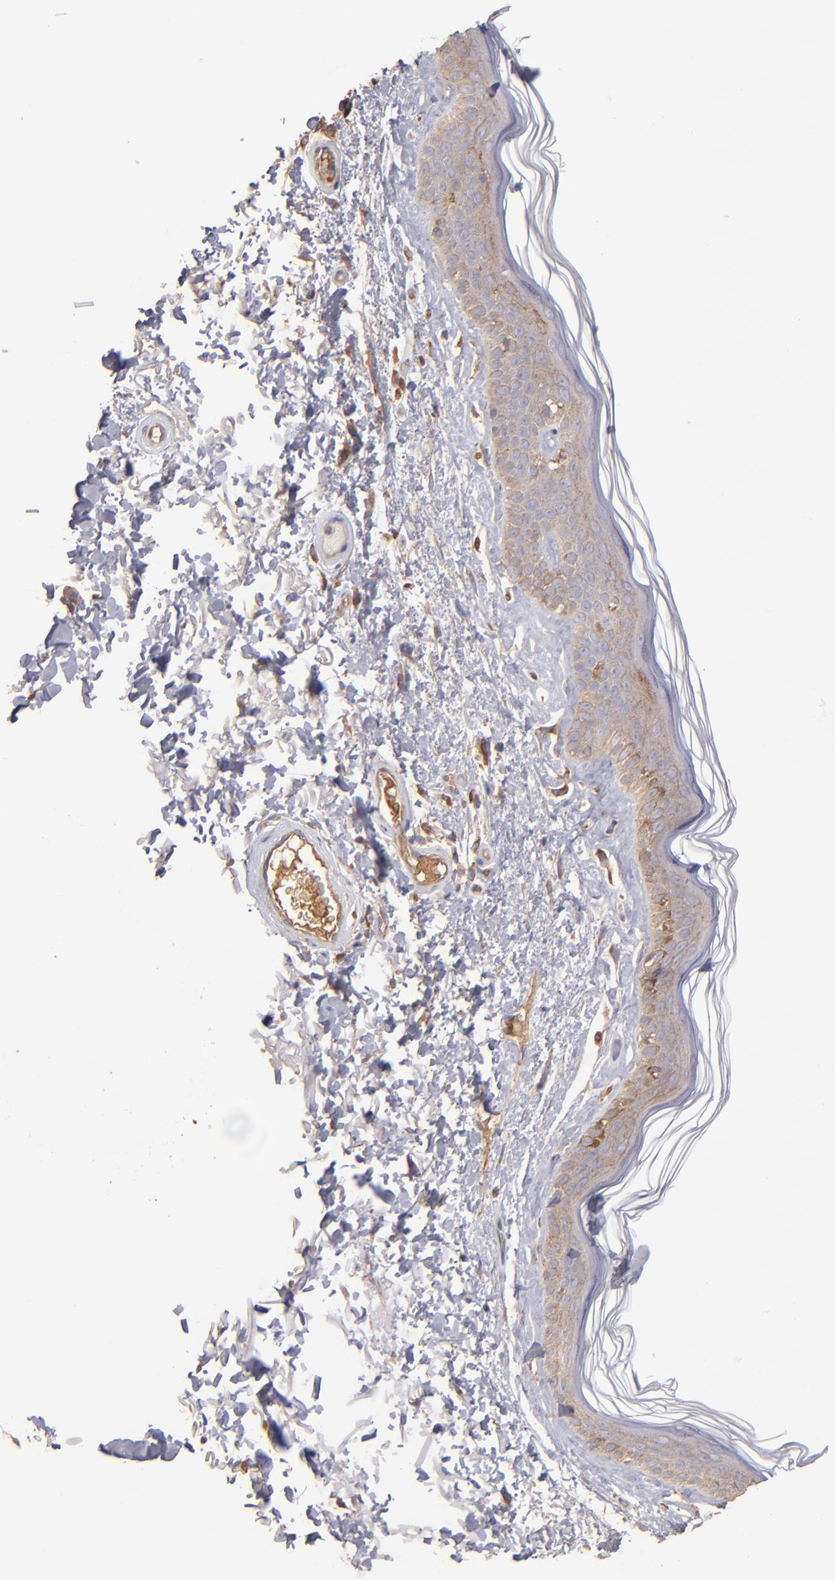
{"staining": {"intensity": "weak", "quantity": ">75%", "location": "cytoplasmic/membranous"}, "tissue": "skin", "cell_type": "Fibroblasts", "image_type": "normal", "snomed": [{"axis": "morphology", "description": "Normal tissue, NOS"}, {"axis": "topography", "description": "Skin"}], "caption": "The image reveals immunohistochemical staining of normal skin. There is weak cytoplasmic/membranous expression is appreciated in about >75% of fibroblasts.", "gene": "NFKBIE", "patient": {"sex": "male", "age": 63}}